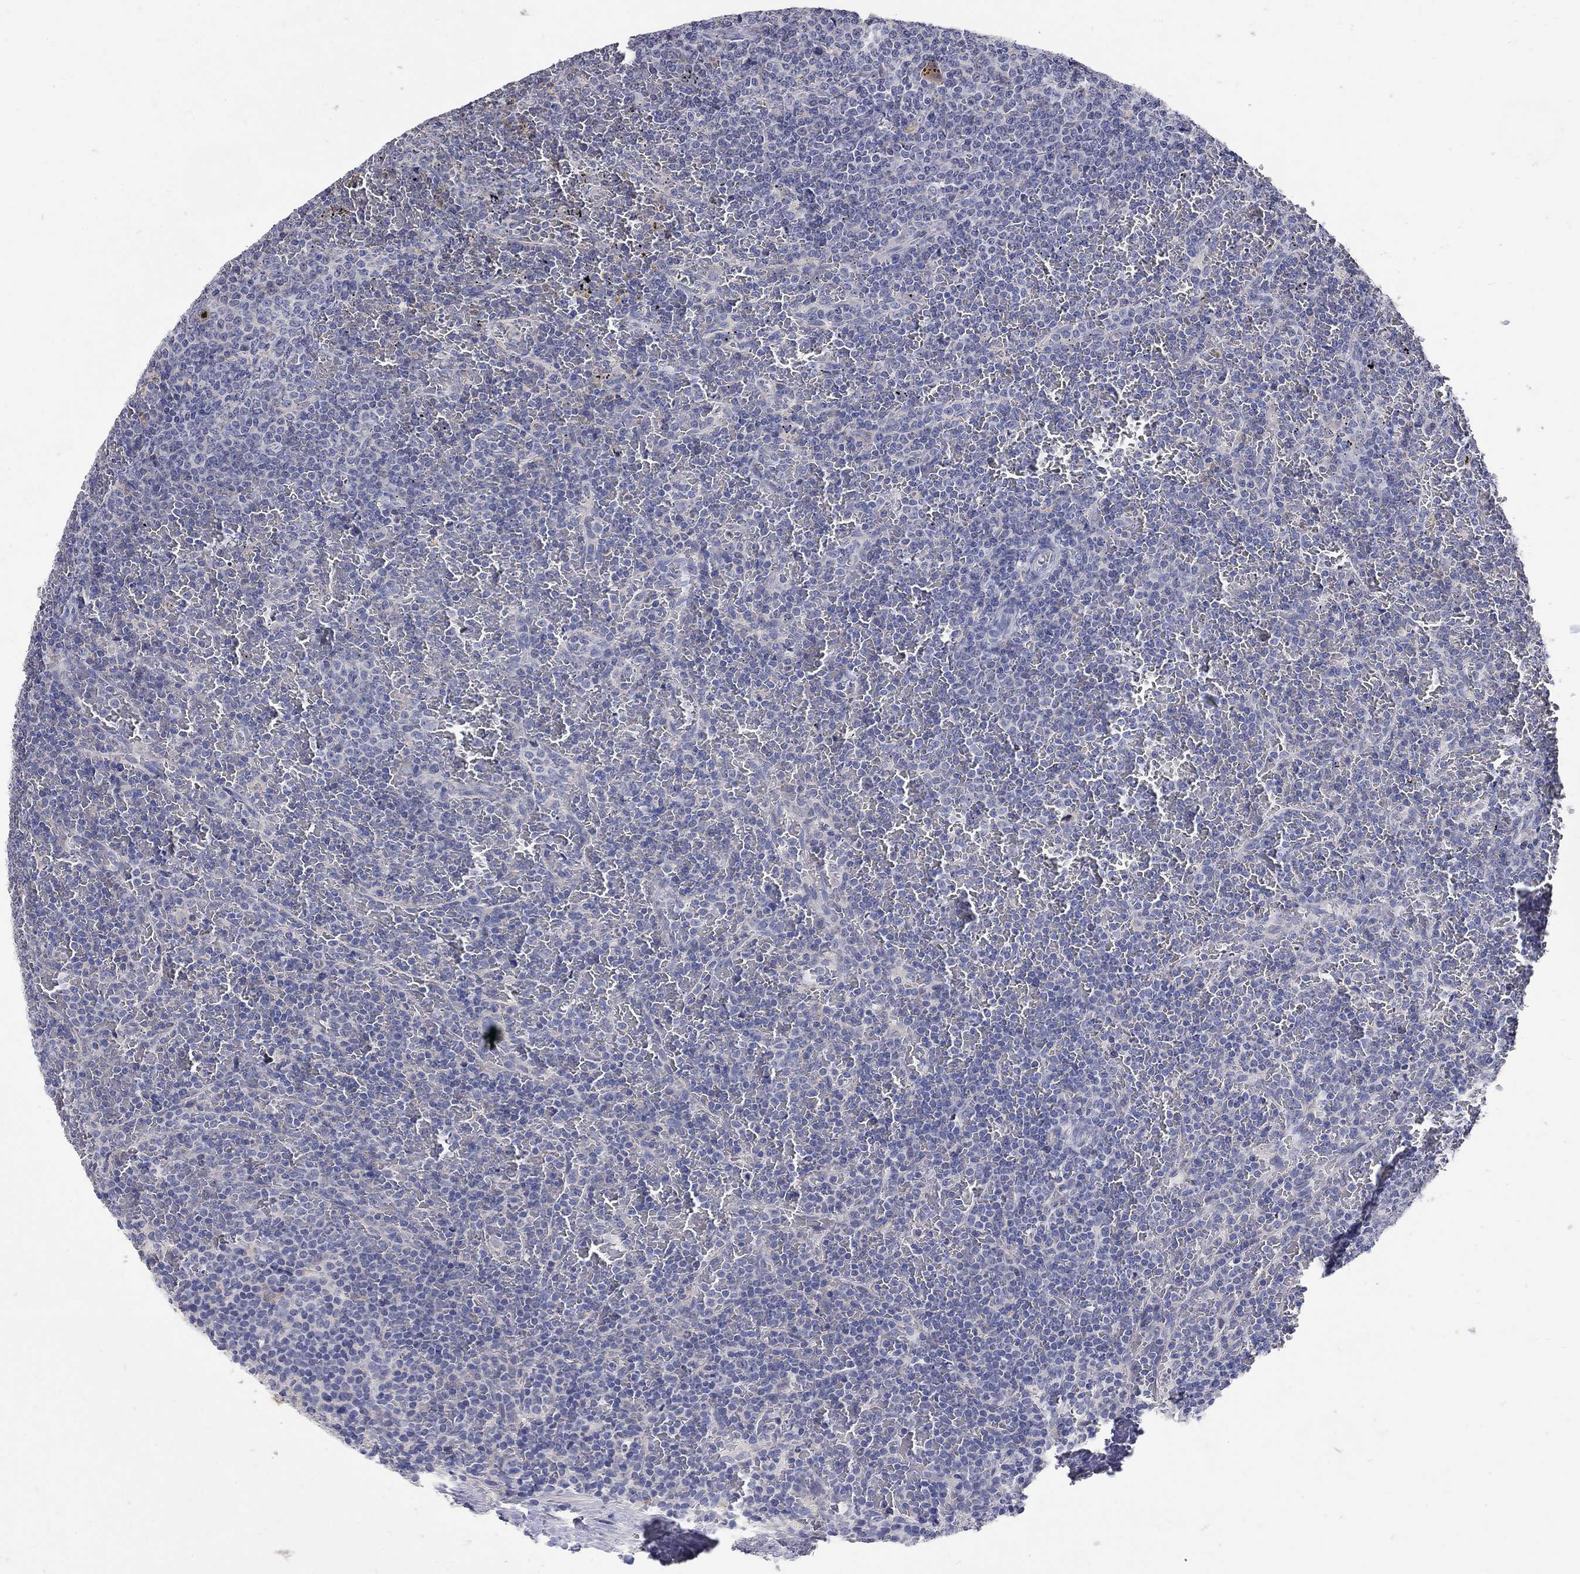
{"staining": {"intensity": "negative", "quantity": "none", "location": "none"}, "tissue": "lymphoma", "cell_type": "Tumor cells", "image_type": "cancer", "snomed": [{"axis": "morphology", "description": "Malignant lymphoma, non-Hodgkin's type, Low grade"}, {"axis": "topography", "description": "Spleen"}], "caption": "Lymphoma stained for a protein using IHC displays no staining tumor cells.", "gene": "CETN1", "patient": {"sex": "female", "age": 77}}